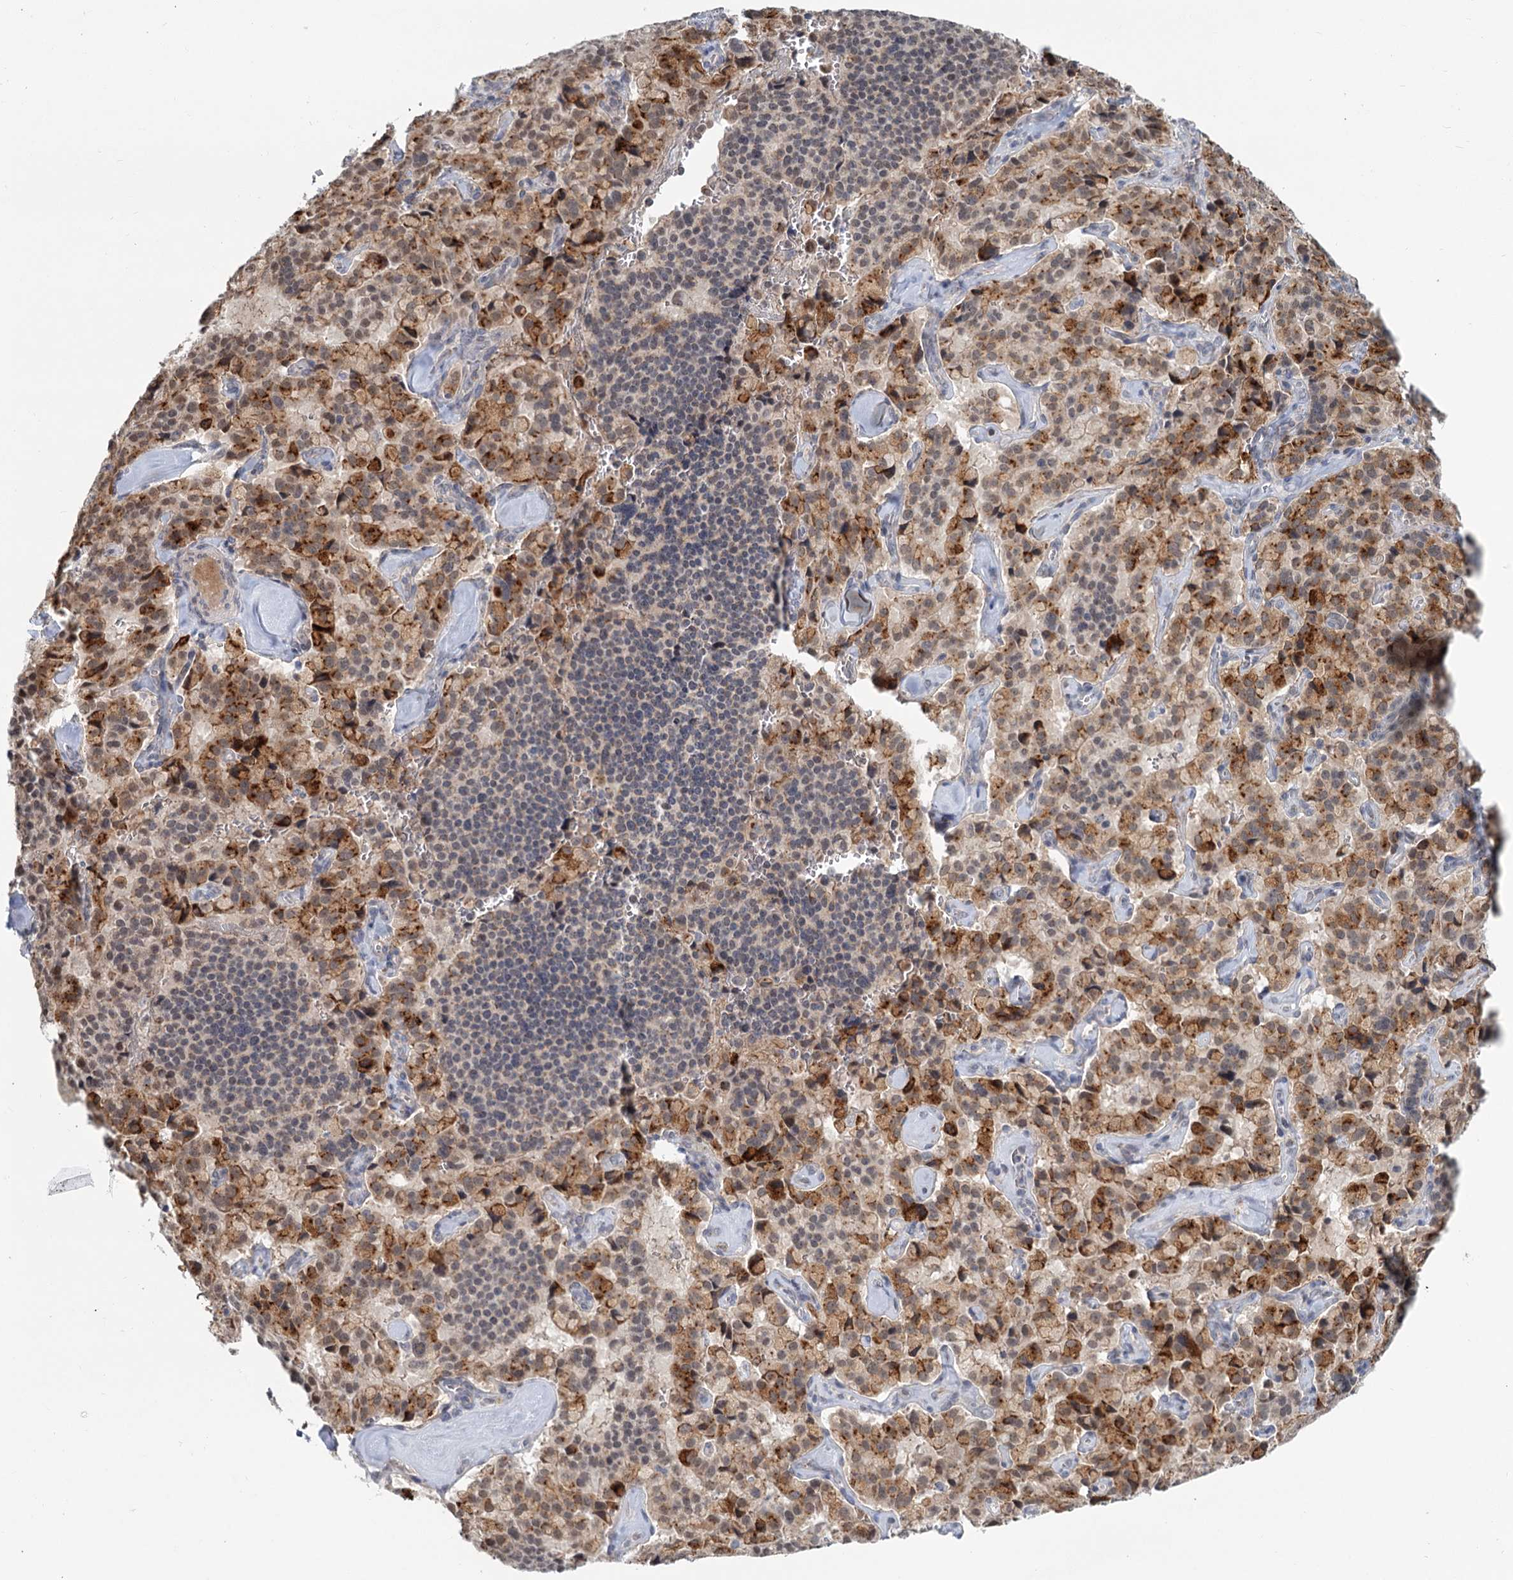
{"staining": {"intensity": "moderate", "quantity": ">75%", "location": "cytoplasmic/membranous"}, "tissue": "pancreatic cancer", "cell_type": "Tumor cells", "image_type": "cancer", "snomed": [{"axis": "morphology", "description": "Adenocarcinoma, NOS"}, {"axis": "topography", "description": "Pancreas"}], "caption": "Immunohistochemistry (IHC) of human pancreatic cancer (adenocarcinoma) exhibits medium levels of moderate cytoplasmic/membranous staining in about >75% of tumor cells. Using DAB (3,3'-diaminobenzidine) (brown) and hematoxylin (blue) stains, captured at high magnification using brightfield microscopy.", "gene": "STAP1", "patient": {"sex": "male", "age": 65}}